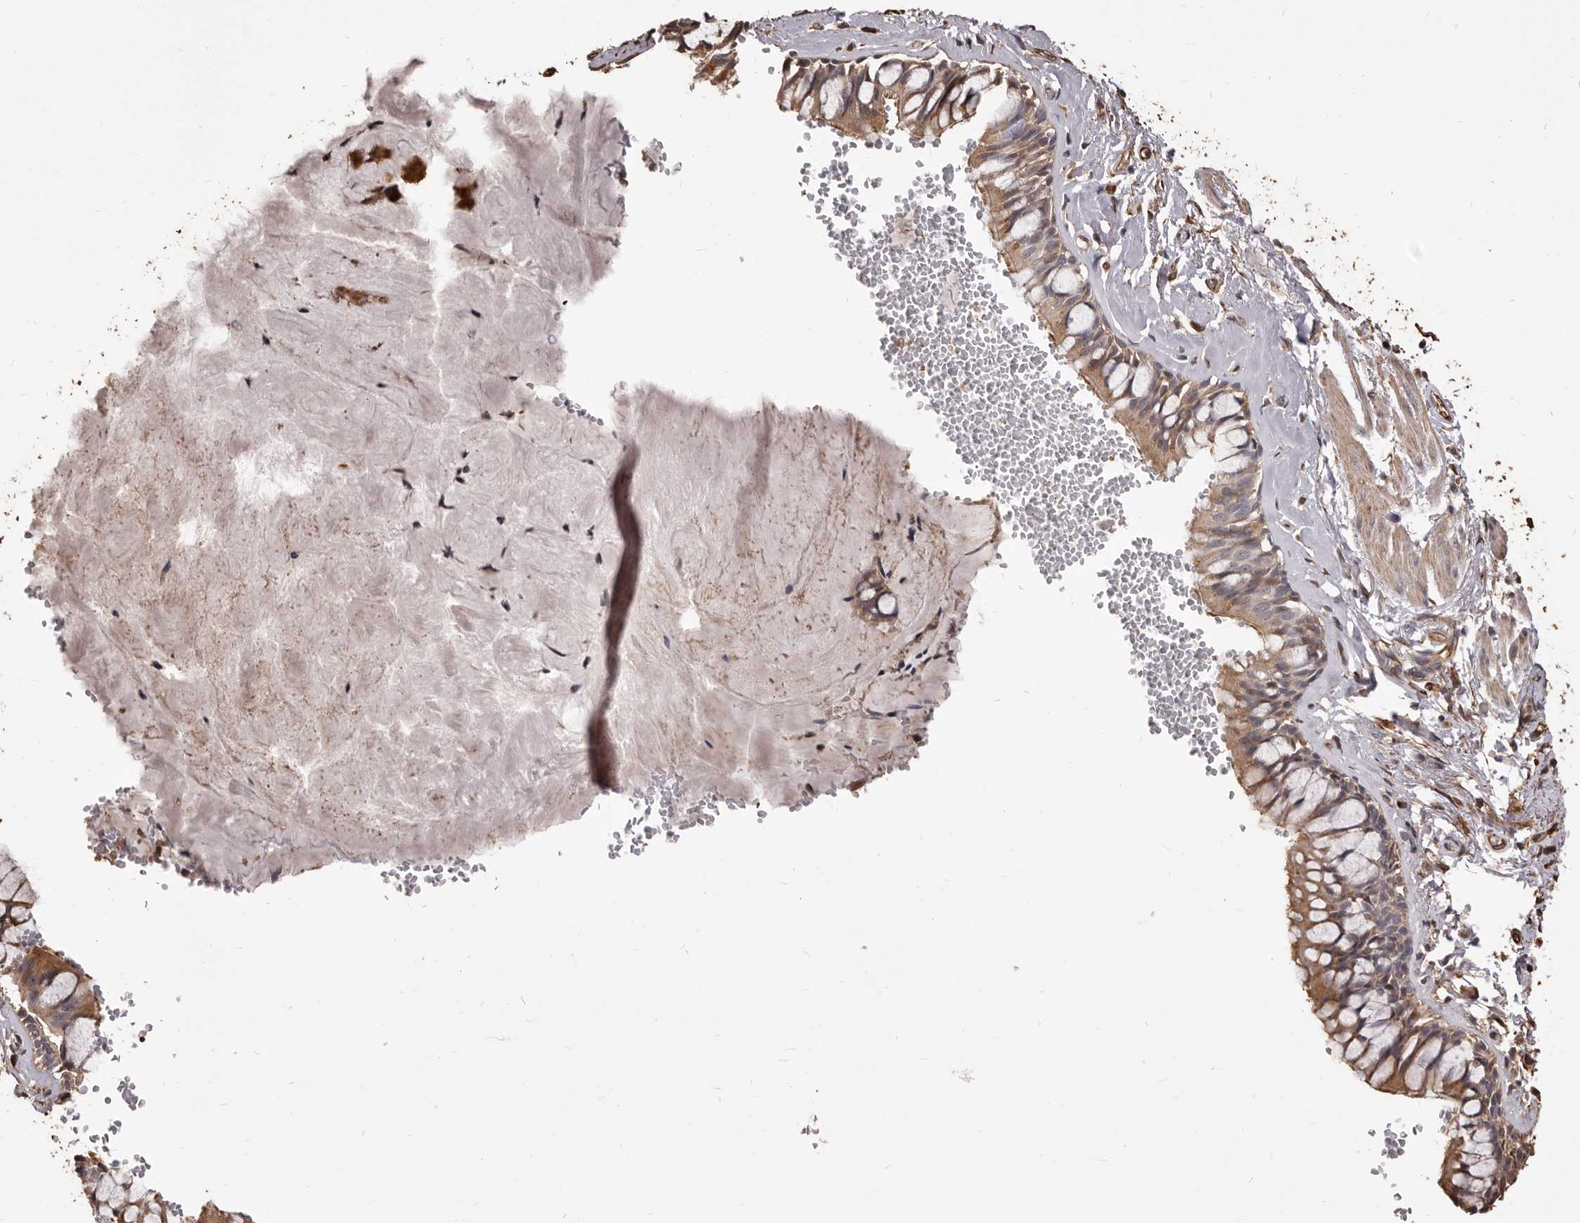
{"staining": {"intensity": "moderate", "quantity": ">75%", "location": "cytoplasmic/membranous"}, "tissue": "bronchus", "cell_type": "Respiratory epithelial cells", "image_type": "normal", "snomed": [{"axis": "morphology", "description": "Normal tissue, NOS"}, {"axis": "topography", "description": "Cartilage tissue"}, {"axis": "topography", "description": "Bronchus"}], "caption": "High-magnification brightfield microscopy of normal bronchus stained with DAB (brown) and counterstained with hematoxylin (blue). respiratory epithelial cells exhibit moderate cytoplasmic/membranous positivity is present in about>75% of cells. The staining is performed using DAB brown chromogen to label protein expression. The nuclei are counter-stained blue using hematoxylin.", "gene": "ALPK1", "patient": {"sex": "female", "age": 73}}